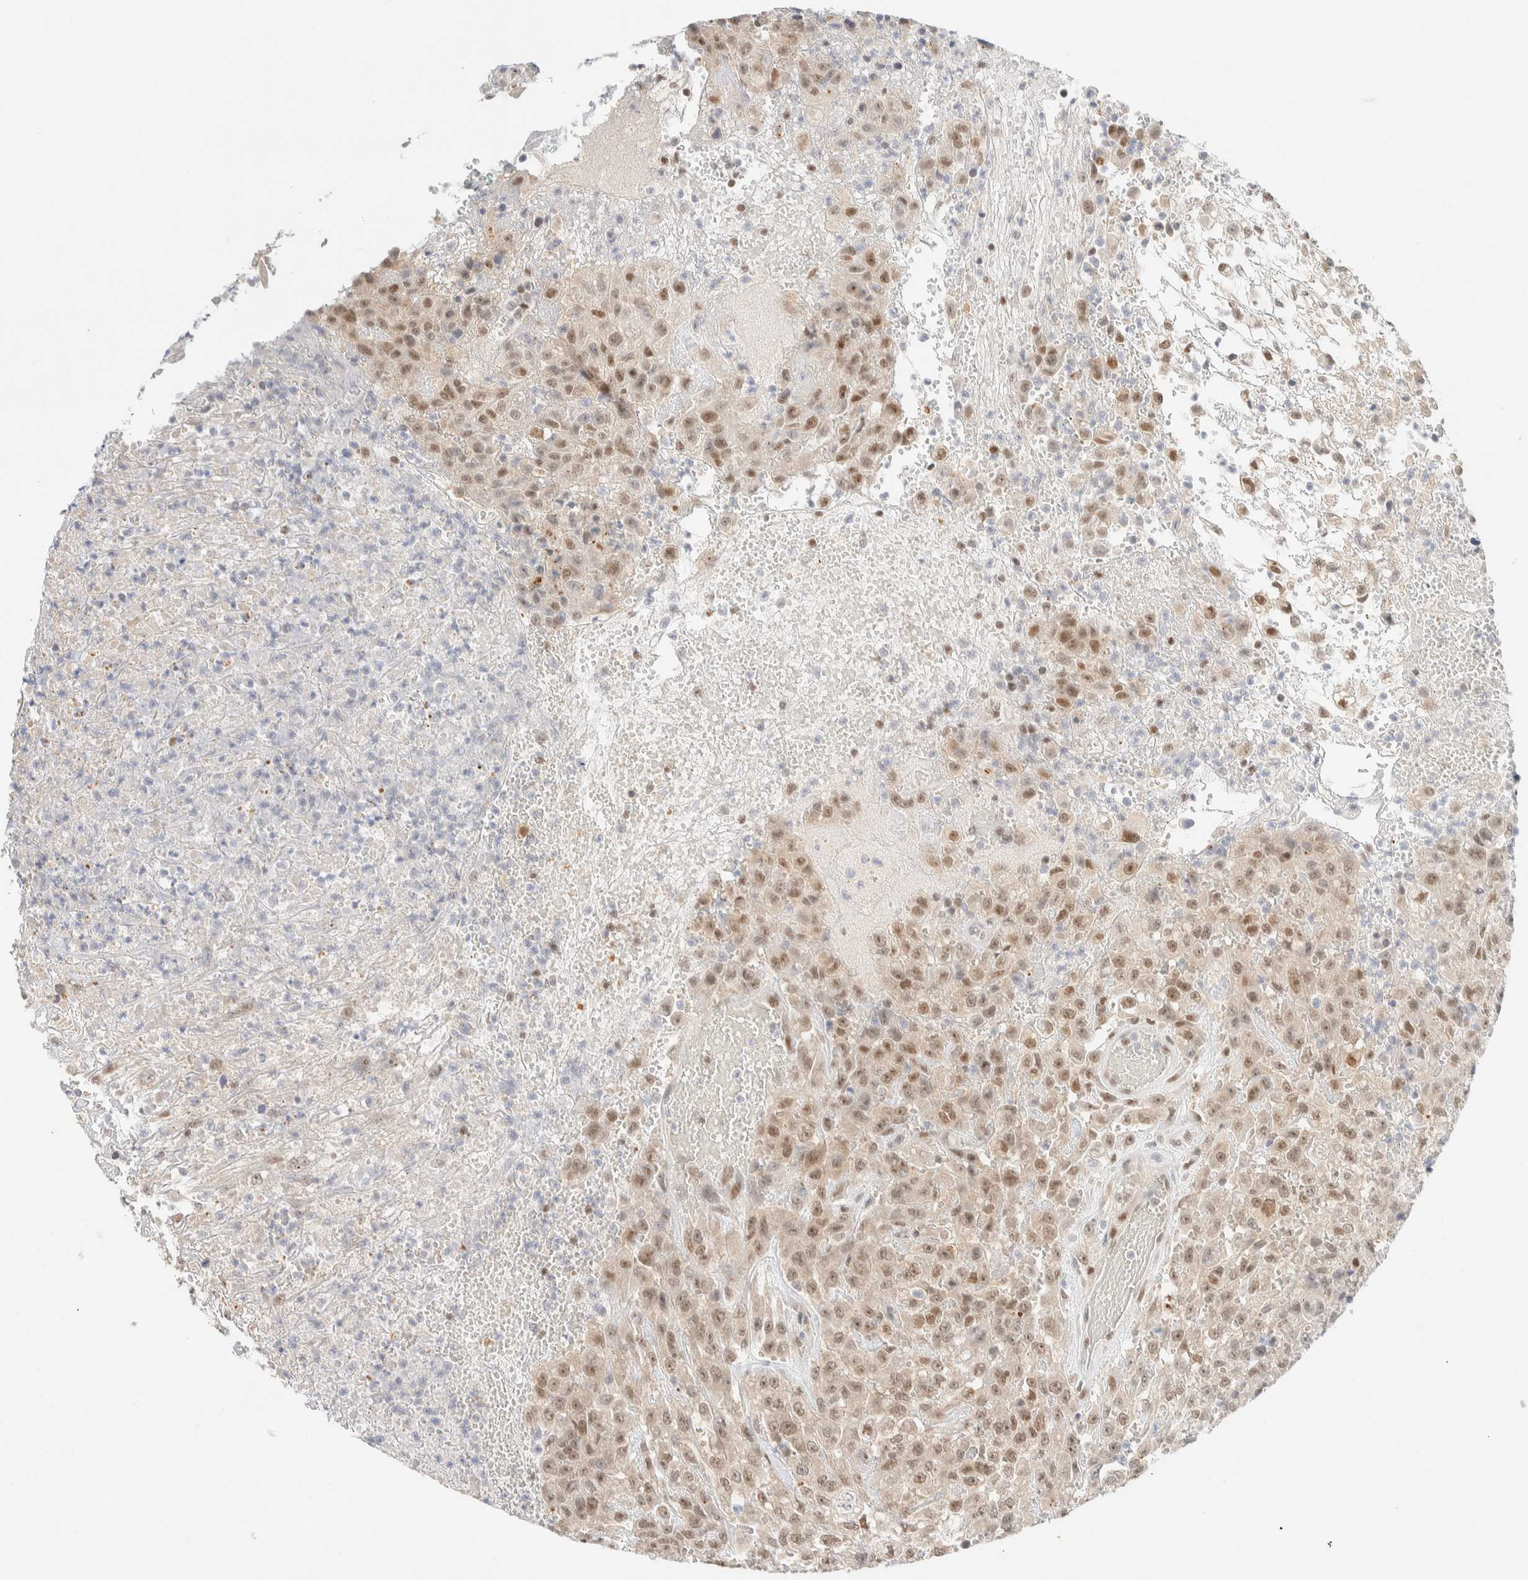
{"staining": {"intensity": "weak", "quantity": ">75%", "location": "nuclear"}, "tissue": "urothelial cancer", "cell_type": "Tumor cells", "image_type": "cancer", "snomed": [{"axis": "morphology", "description": "Urothelial carcinoma, High grade"}, {"axis": "topography", "description": "Urinary bladder"}], "caption": "Weak nuclear protein positivity is identified in approximately >75% of tumor cells in high-grade urothelial carcinoma.", "gene": "PYGO2", "patient": {"sex": "male", "age": 46}}